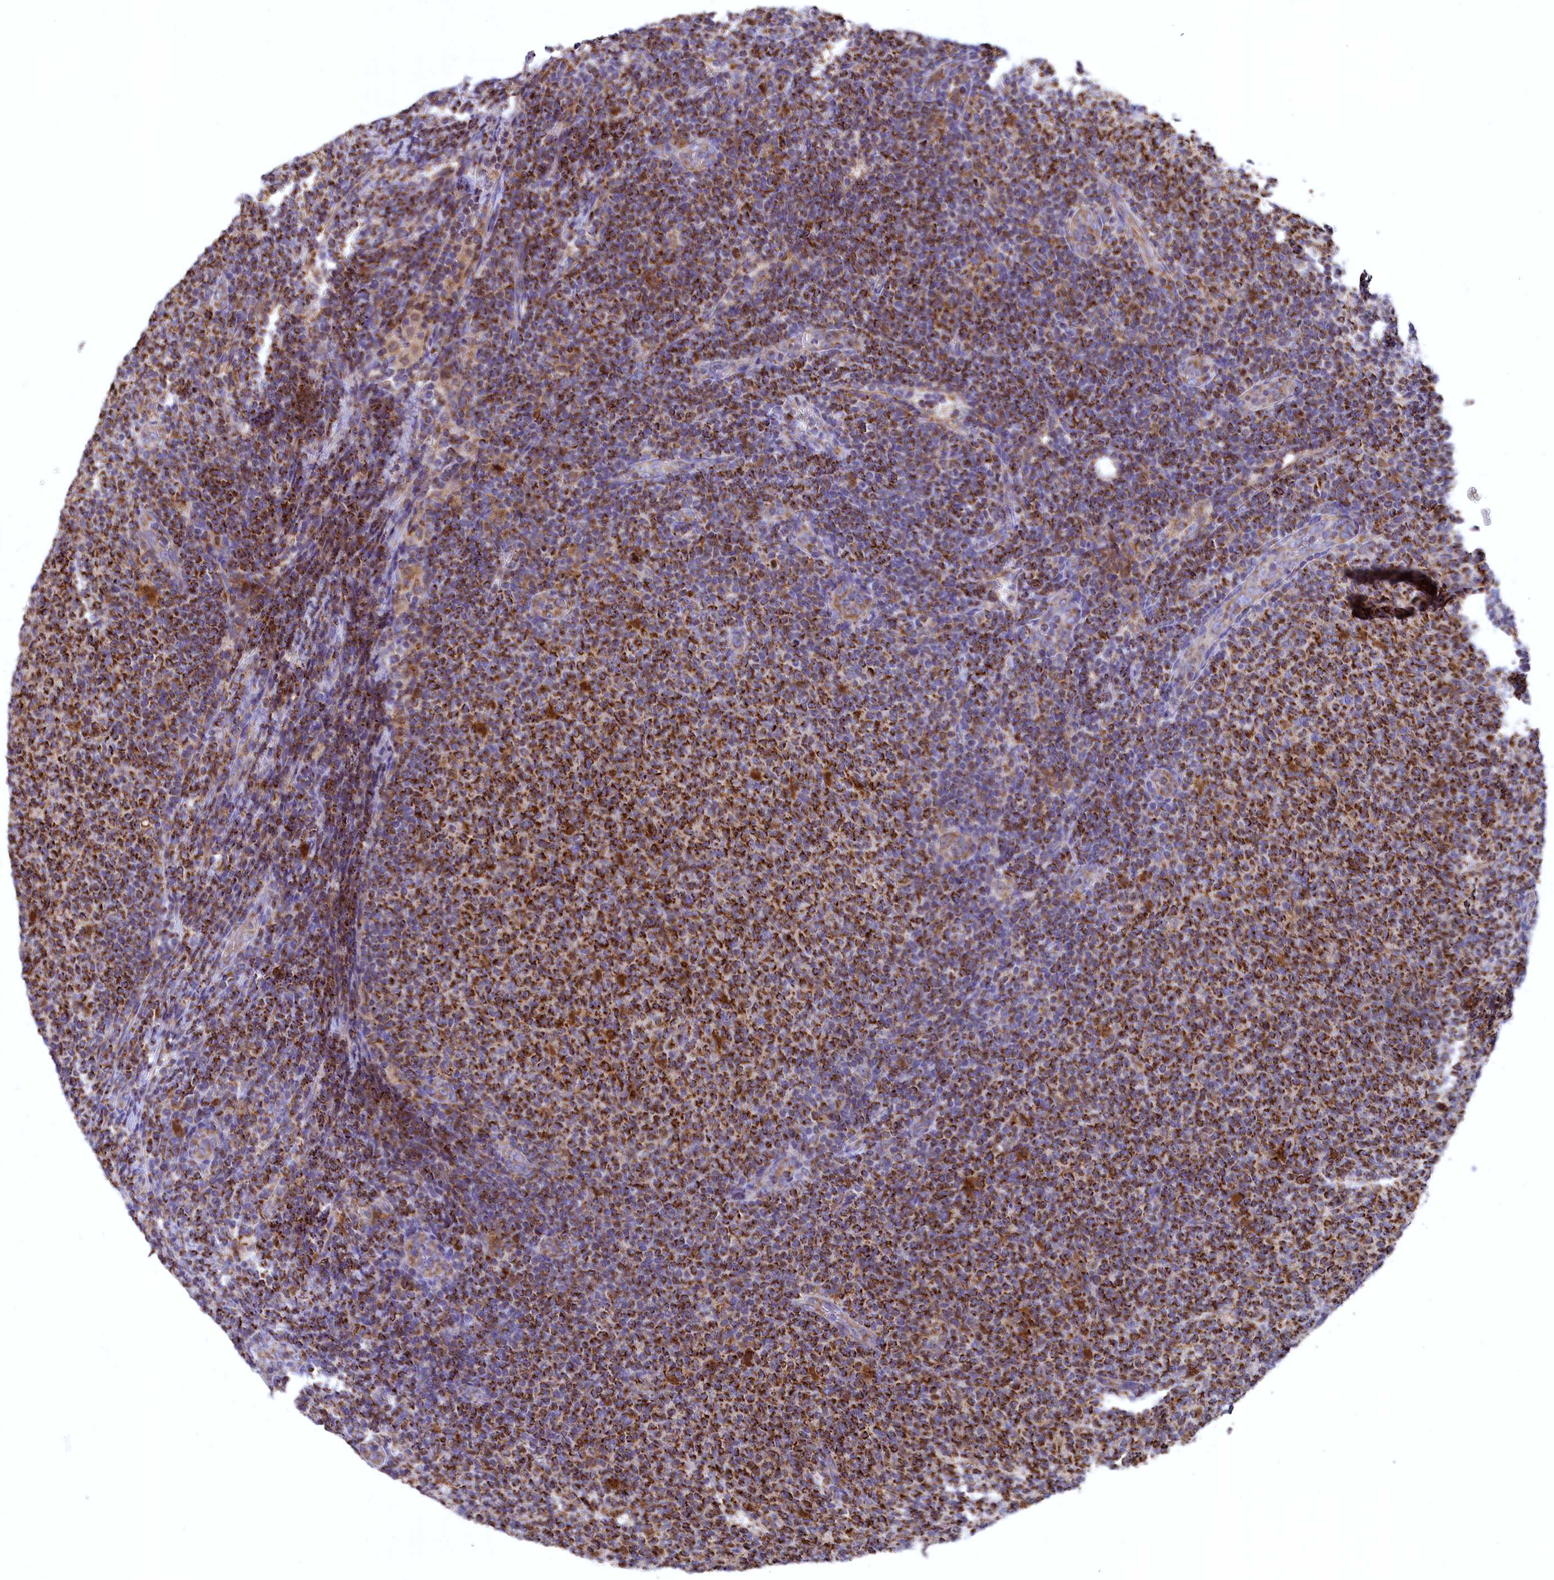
{"staining": {"intensity": "moderate", "quantity": "25%-75%", "location": "cytoplasmic/membranous"}, "tissue": "lymphoma", "cell_type": "Tumor cells", "image_type": "cancer", "snomed": [{"axis": "morphology", "description": "Malignant lymphoma, non-Hodgkin's type, Low grade"}, {"axis": "topography", "description": "Lymph node"}], "caption": "Human low-grade malignant lymphoma, non-Hodgkin's type stained with a brown dye shows moderate cytoplasmic/membranous positive staining in approximately 25%-75% of tumor cells.", "gene": "COX17", "patient": {"sex": "male", "age": 66}}